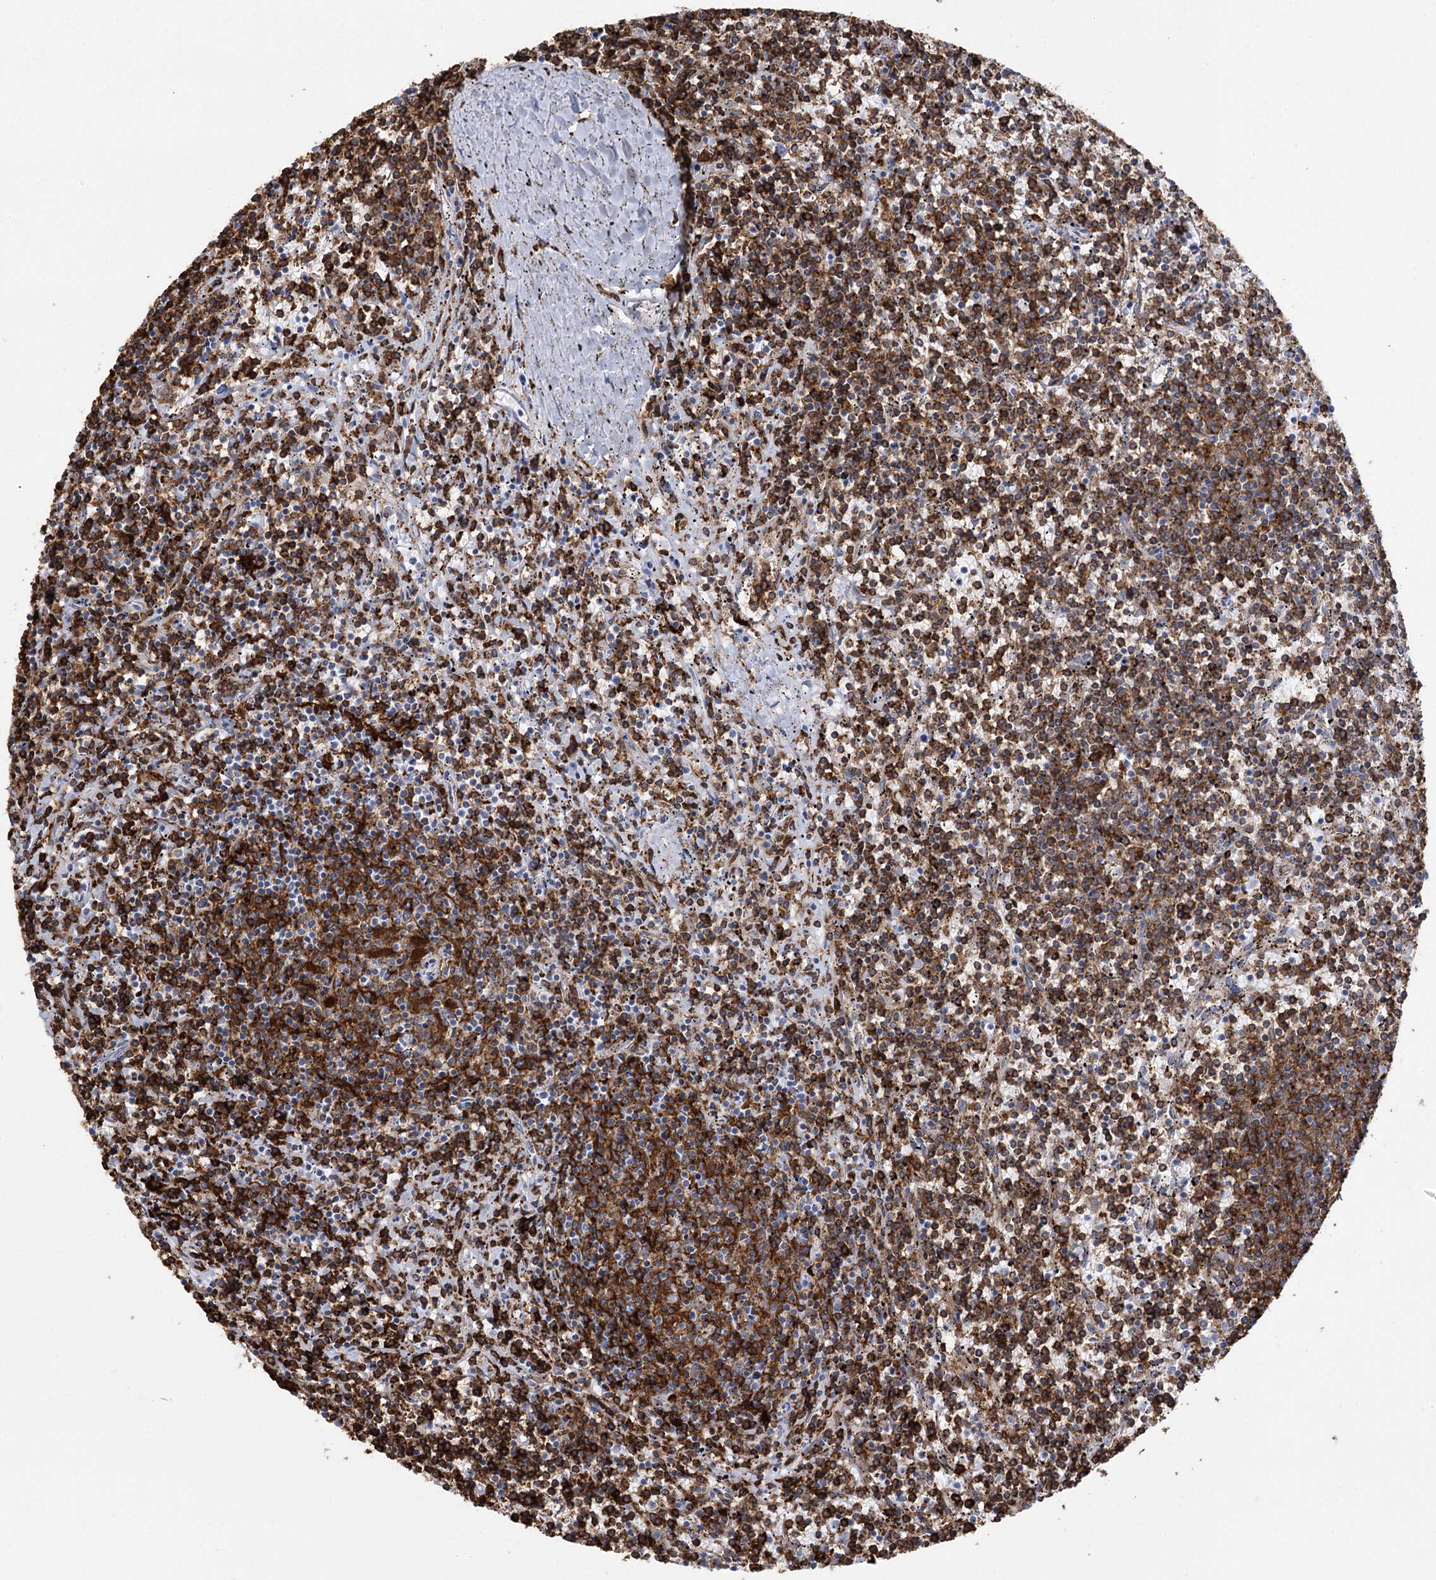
{"staining": {"intensity": "strong", "quantity": ">75%", "location": "cytoplasmic/membranous"}, "tissue": "lymphoma", "cell_type": "Tumor cells", "image_type": "cancer", "snomed": [{"axis": "morphology", "description": "Malignant lymphoma, non-Hodgkin's type, Low grade"}, {"axis": "topography", "description": "Spleen"}], "caption": "Immunohistochemistry of lymphoma displays high levels of strong cytoplasmic/membranous positivity in approximately >75% of tumor cells.", "gene": "PIWIL4", "patient": {"sex": "female", "age": 50}}